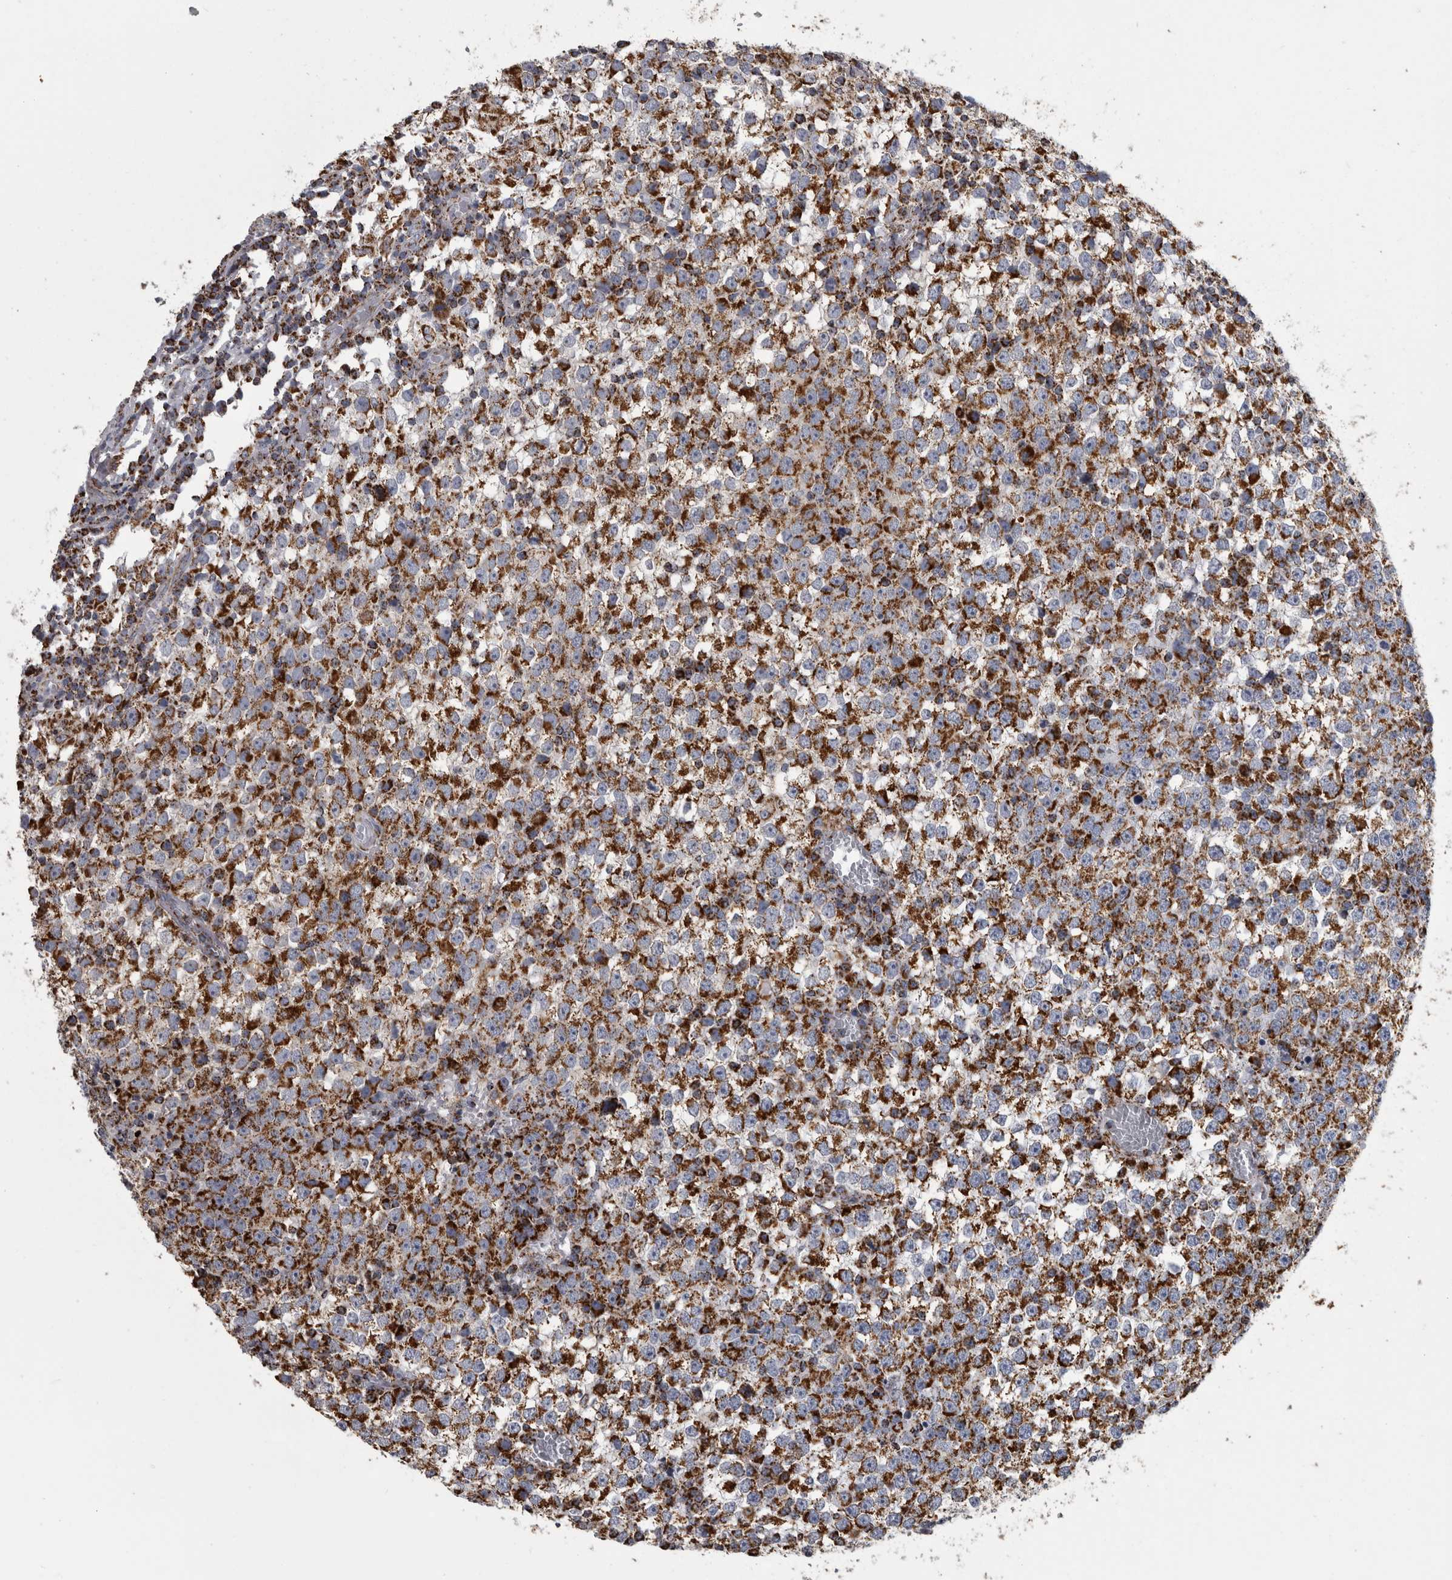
{"staining": {"intensity": "strong", "quantity": ">75%", "location": "cytoplasmic/membranous"}, "tissue": "testis cancer", "cell_type": "Tumor cells", "image_type": "cancer", "snomed": [{"axis": "morphology", "description": "Seminoma, NOS"}, {"axis": "topography", "description": "Testis"}], "caption": "Testis seminoma stained for a protein (brown) displays strong cytoplasmic/membranous positive positivity in approximately >75% of tumor cells.", "gene": "MDH2", "patient": {"sex": "male", "age": 65}}